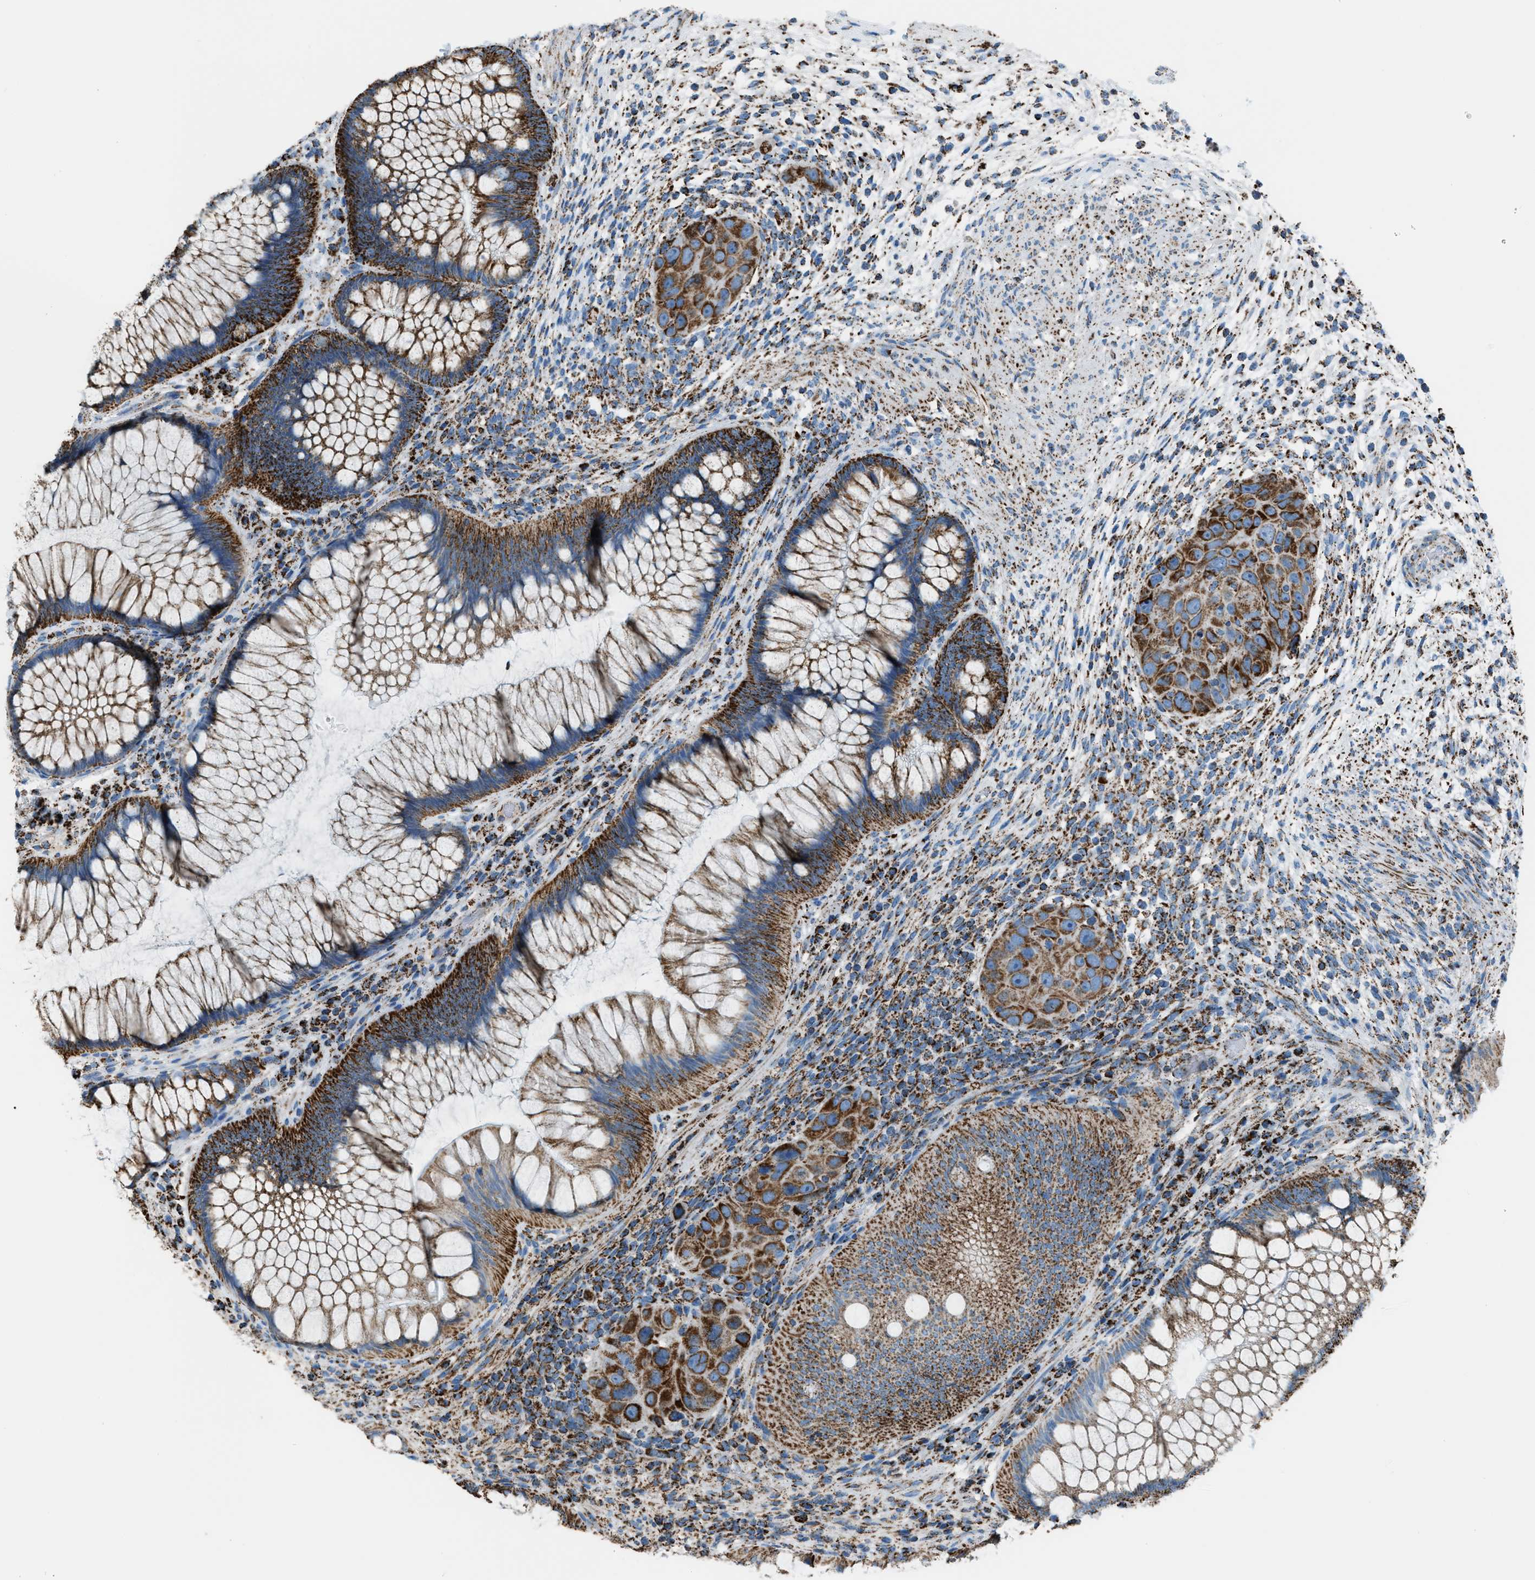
{"staining": {"intensity": "strong", "quantity": ">75%", "location": "cytoplasmic/membranous"}, "tissue": "rectum", "cell_type": "Glandular cells", "image_type": "normal", "snomed": [{"axis": "morphology", "description": "Normal tissue, NOS"}, {"axis": "topography", "description": "Rectum"}], "caption": "Rectum stained with DAB immunohistochemistry demonstrates high levels of strong cytoplasmic/membranous staining in about >75% of glandular cells. The protein is shown in brown color, while the nuclei are stained blue.", "gene": "MDH2", "patient": {"sex": "male", "age": 51}}